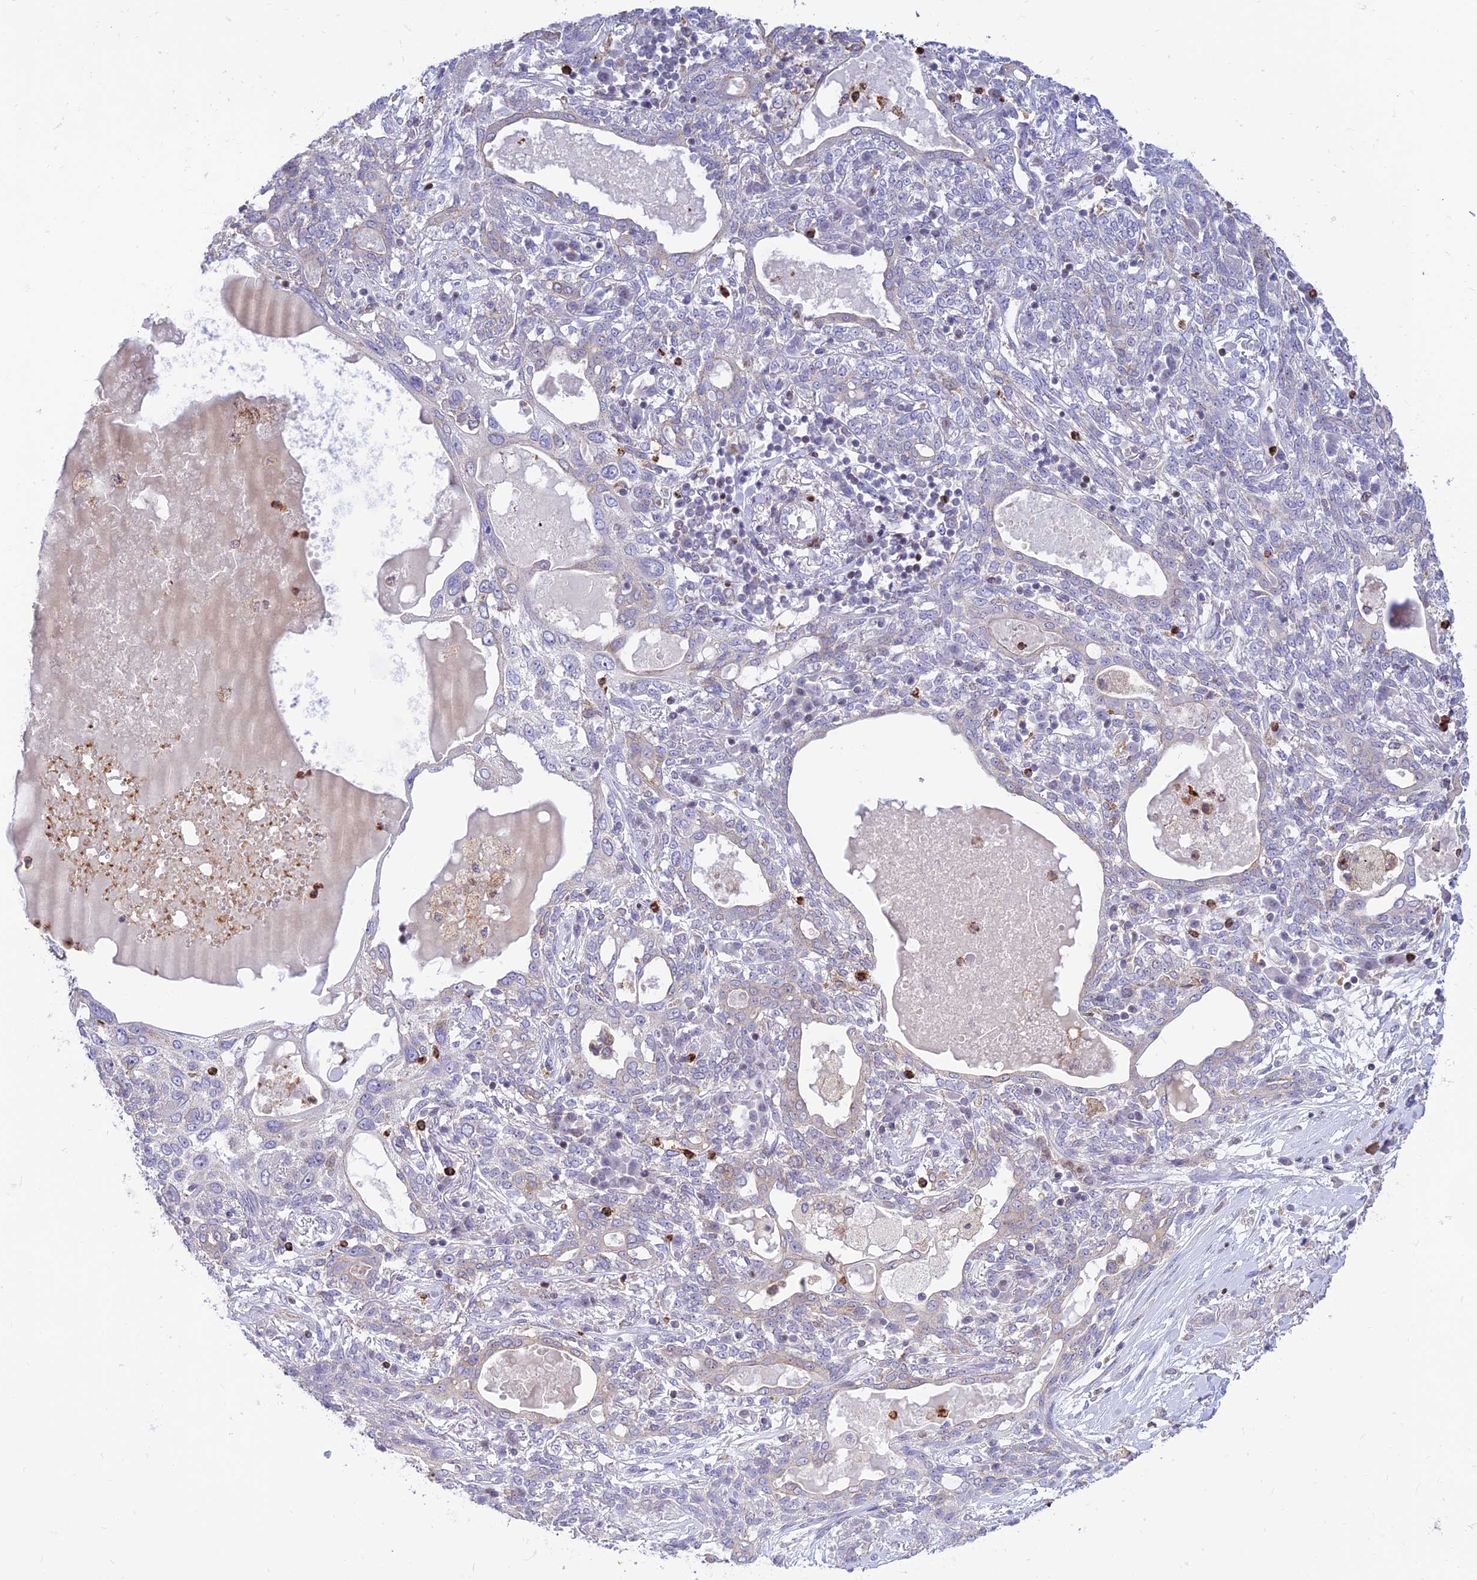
{"staining": {"intensity": "negative", "quantity": "none", "location": "none"}, "tissue": "lung cancer", "cell_type": "Tumor cells", "image_type": "cancer", "snomed": [{"axis": "morphology", "description": "Squamous cell carcinoma, NOS"}, {"axis": "topography", "description": "Lung"}], "caption": "Human lung squamous cell carcinoma stained for a protein using IHC exhibits no staining in tumor cells.", "gene": "FAM186B", "patient": {"sex": "female", "age": 70}}